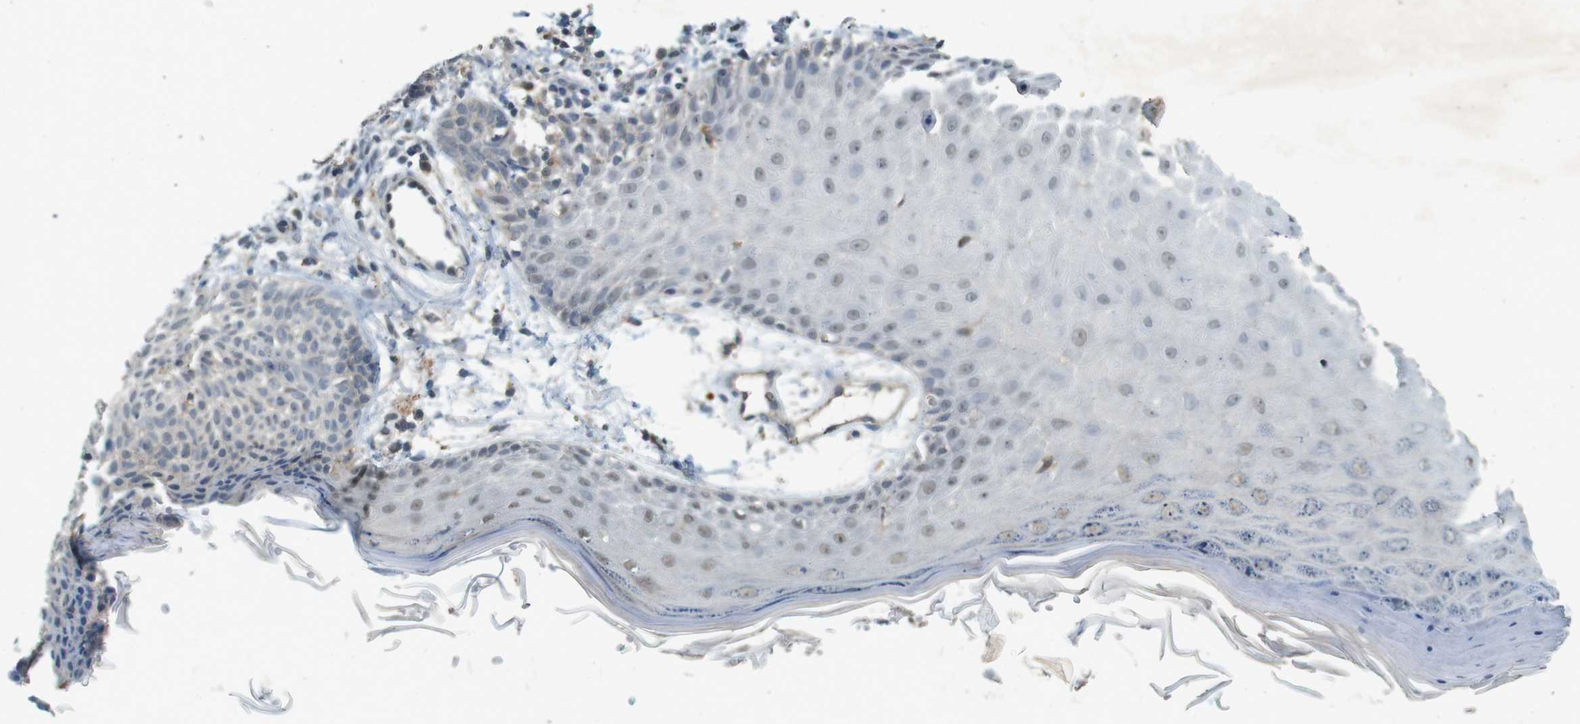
{"staining": {"intensity": "negative", "quantity": "none", "location": "none"}, "tissue": "skin cancer", "cell_type": "Tumor cells", "image_type": "cancer", "snomed": [{"axis": "morphology", "description": "Basal cell carcinoma"}, {"axis": "topography", "description": "Skin"}], "caption": "A photomicrograph of human skin cancer is negative for staining in tumor cells.", "gene": "CDK14", "patient": {"sex": "female", "age": 59}}